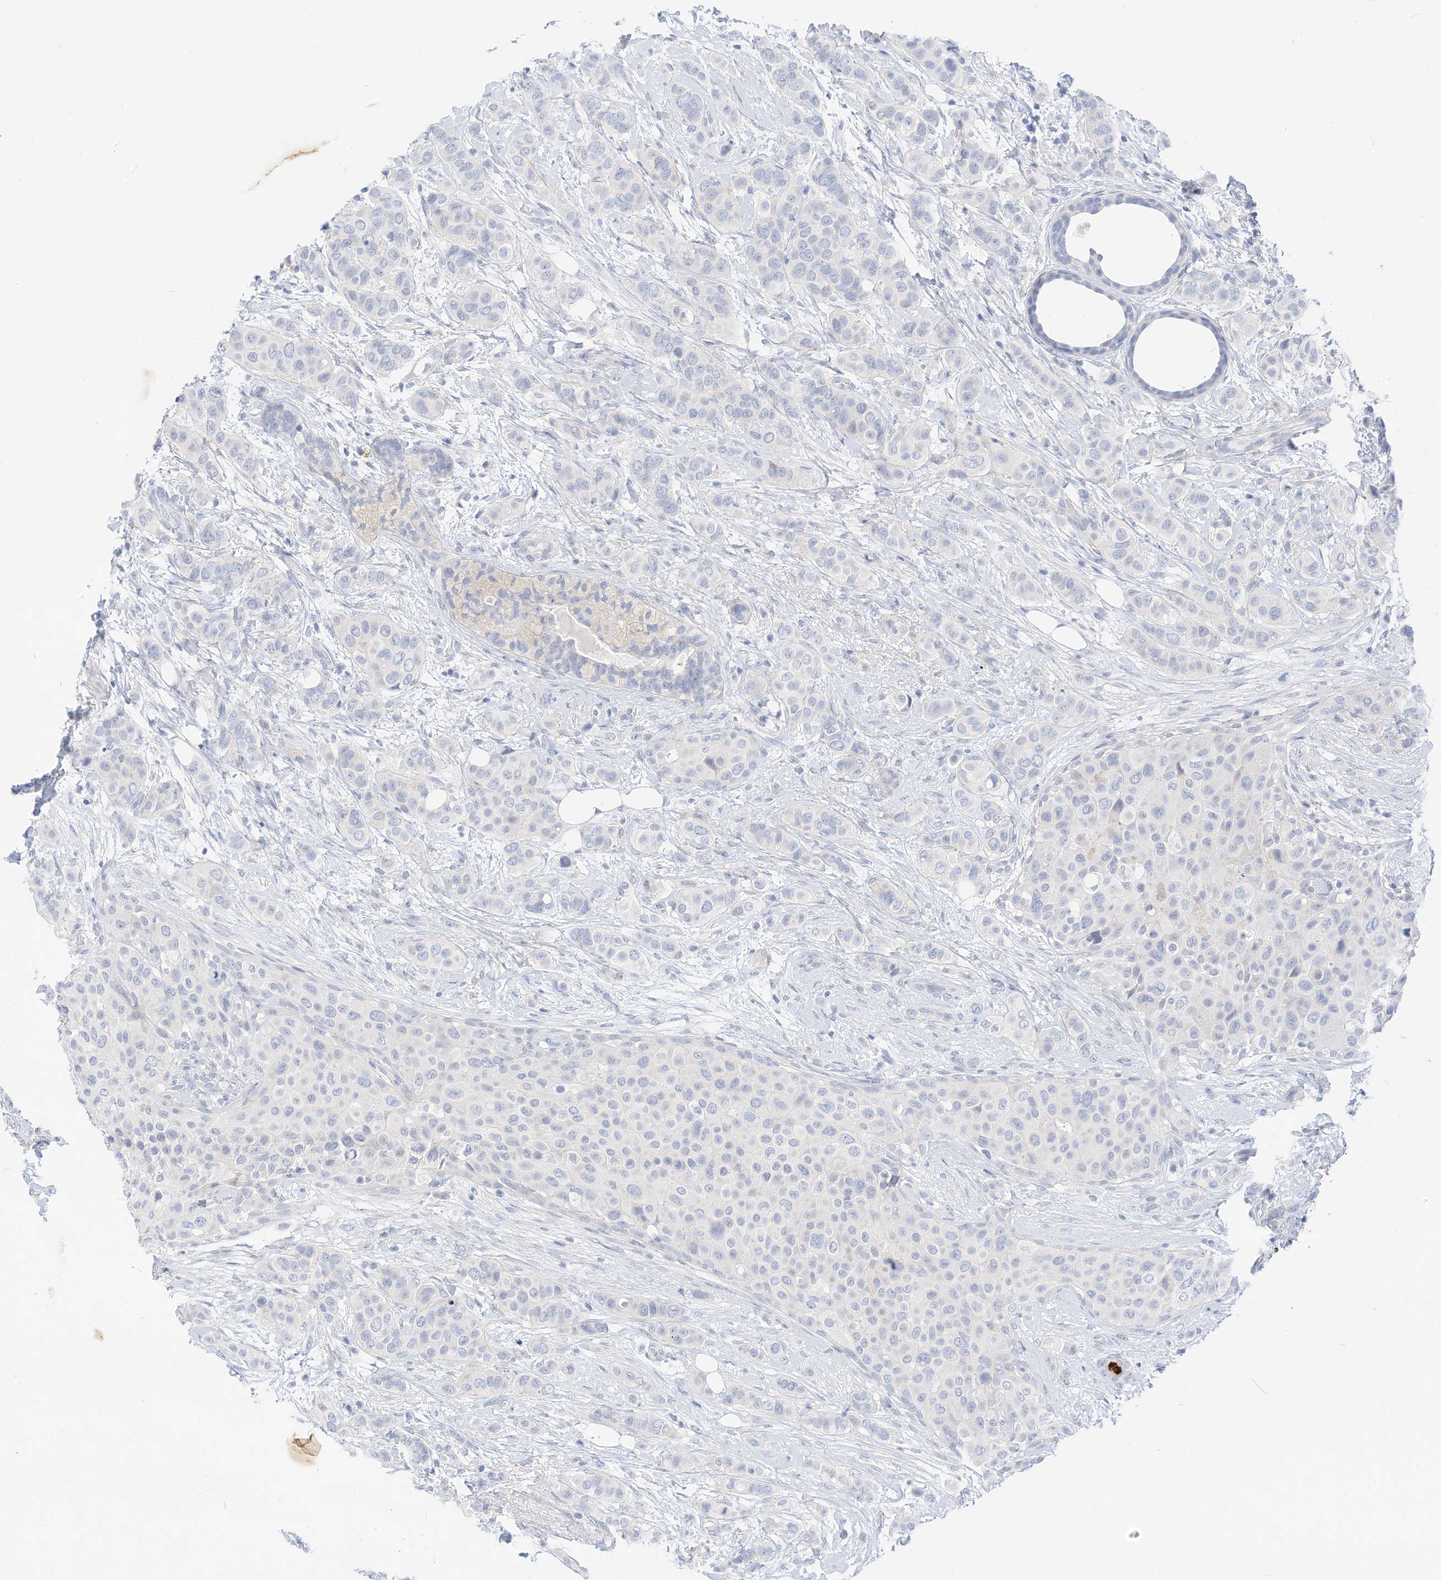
{"staining": {"intensity": "negative", "quantity": "none", "location": "none"}, "tissue": "breast cancer", "cell_type": "Tumor cells", "image_type": "cancer", "snomed": [{"axis": "morphology", "description": "Lobular carcinoma"}, {"axis": "topography", "description": "Breast"}], "caption": "The immunohistochemistry photomicrograph has no significant staining in tumor cells of breast cancer (lobular carcinoma) tissue.", "gene": "SPOCD1", "patient": {"sex": "female", "age": 51}}